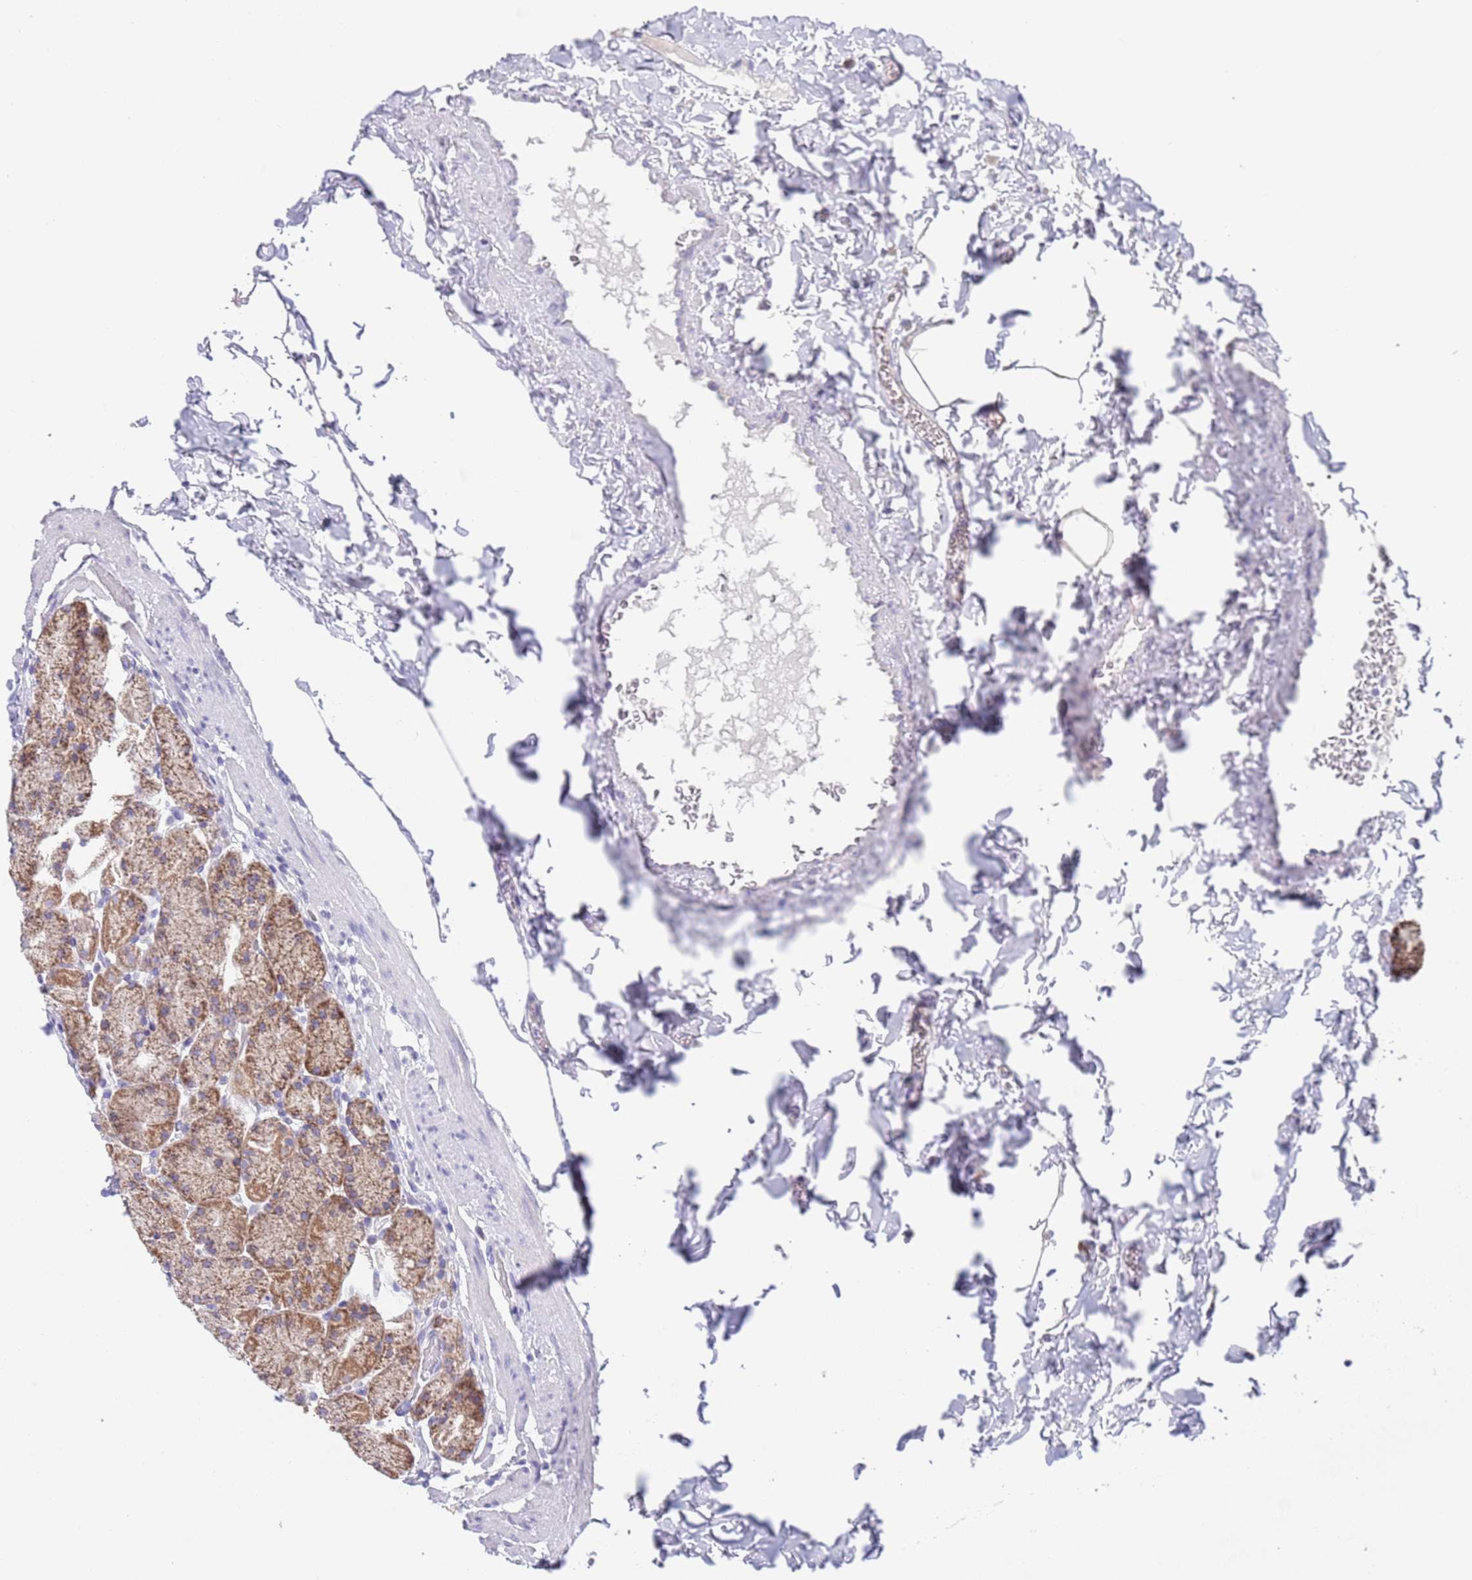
{"staining": {"intensity": "moderate", "quantity": "25%-75%", "location": "cytoplasmic/membranous"}, "tissue": "stomach", "cell_type": "Glandular cells", "image_type": "normal", "snomed": [{"axis": "morphology", "description": "Normal tissue, NOS"}, {"axis": "topography", "description": "Stomach, upper"}, {"axis": "topography", "description": "Stomach, lower"}], "caption": "Moderate cytoplasmic/membranous protein positivity is seen in approximately 25%-75% of glandular cells in stomach. Using DAB (brown) and hematoxylin (blue) stains, captured at high magnification using brightfield microscopy.", "gene": "SPIRE2", "patient": {"sex": "male", "age": 67}}